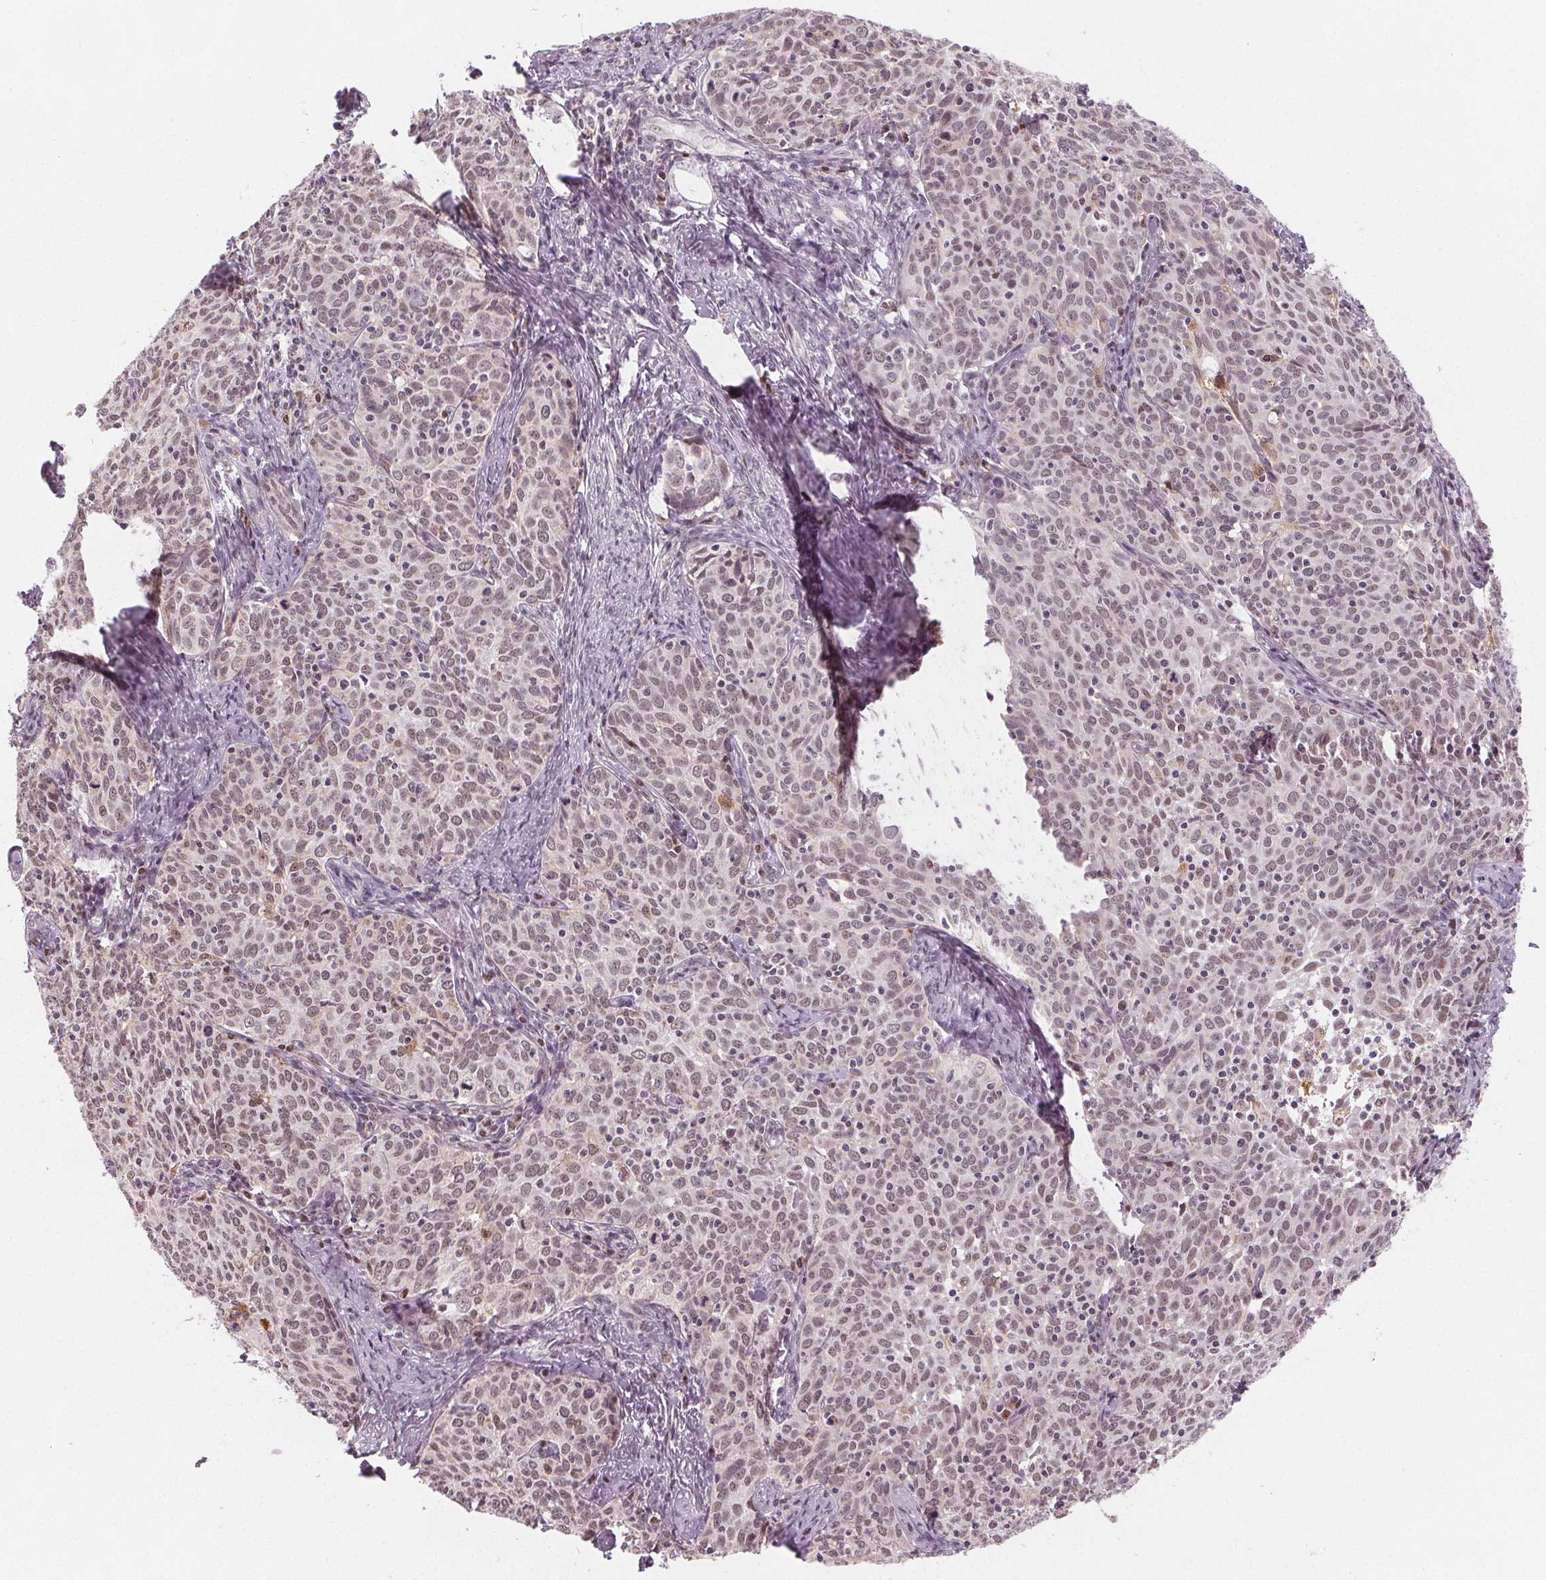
{"staining": {"intensity": "weak", "quantity": "<25%", "location": "nuclear"}, "tissue": "cervical cancer", "cell_type": "Tumor cells", "image_type": "cancer", "snomed": [{"axis": "morphology", "description": "Squamous cell carcinoma, NOS"}, {"axis": "topography", "description": "Cervix"}], "caption": "DAB (3,3'-diaminobenzidine) immunohistochemical staining of squamous cell carcinoma (cervical) displays no significant staining in tumor cells.", "gene": "DPM2", "patient": {"sex": "female", "age": 62}}